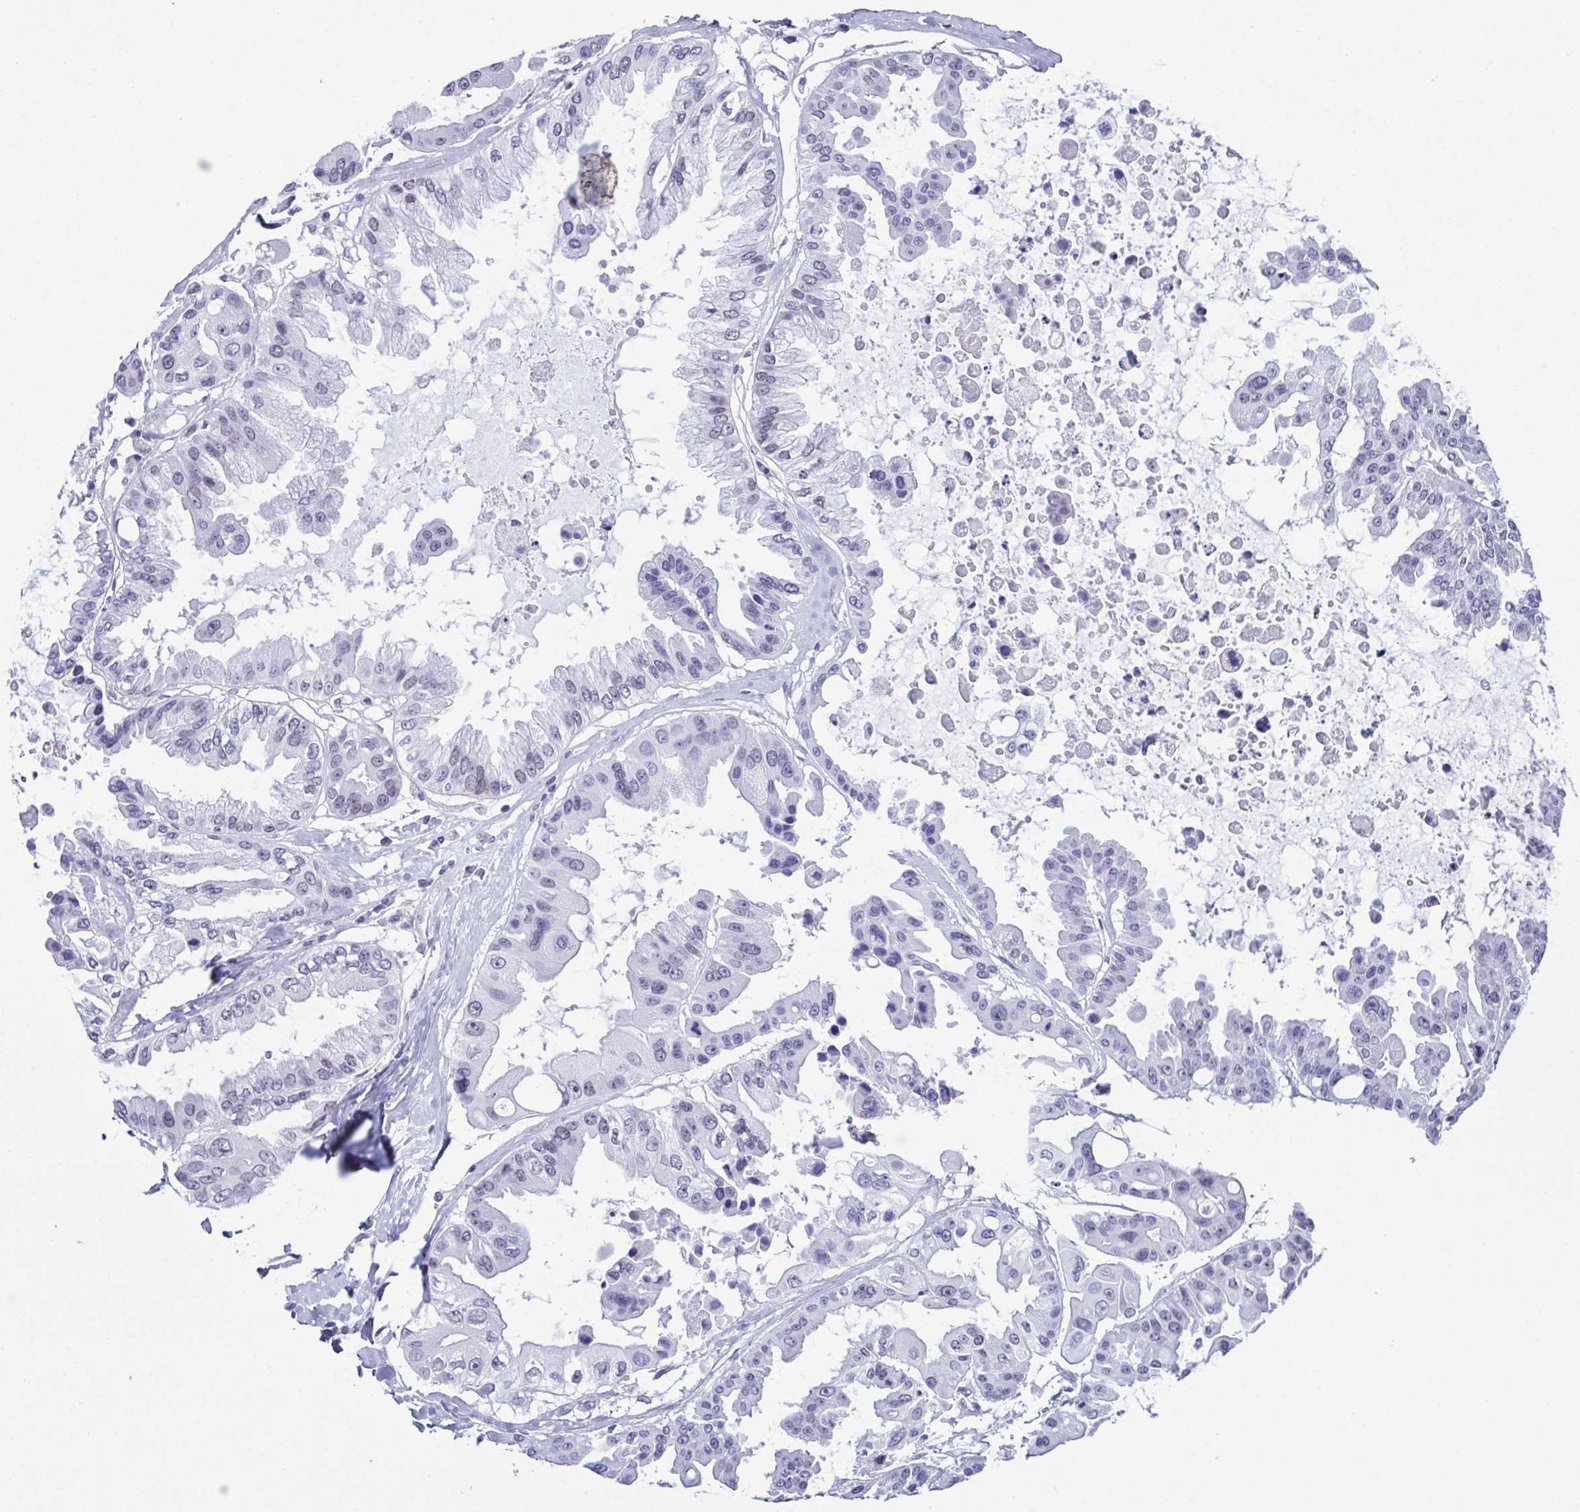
{"staining": {"intensity": "negative", "quantity": "none", "location": "none"}, "tissue": "ovarian cancer", "cell_type": "Tumor cells", "image_type": "cancer", "snomed": [{"axis": "morphology", "description": "Cystadenocarcinoma, serous, NOS"}, {"axis": "topography", "description": "Ovary"}], "caption": "Human ovarian cancer (serous cystadenocarcinoma) stained for a protein using IHC displays no expression in tumor cells.", "gene": "SUGP2", "patient": {"sex": "female", "age": 56}}